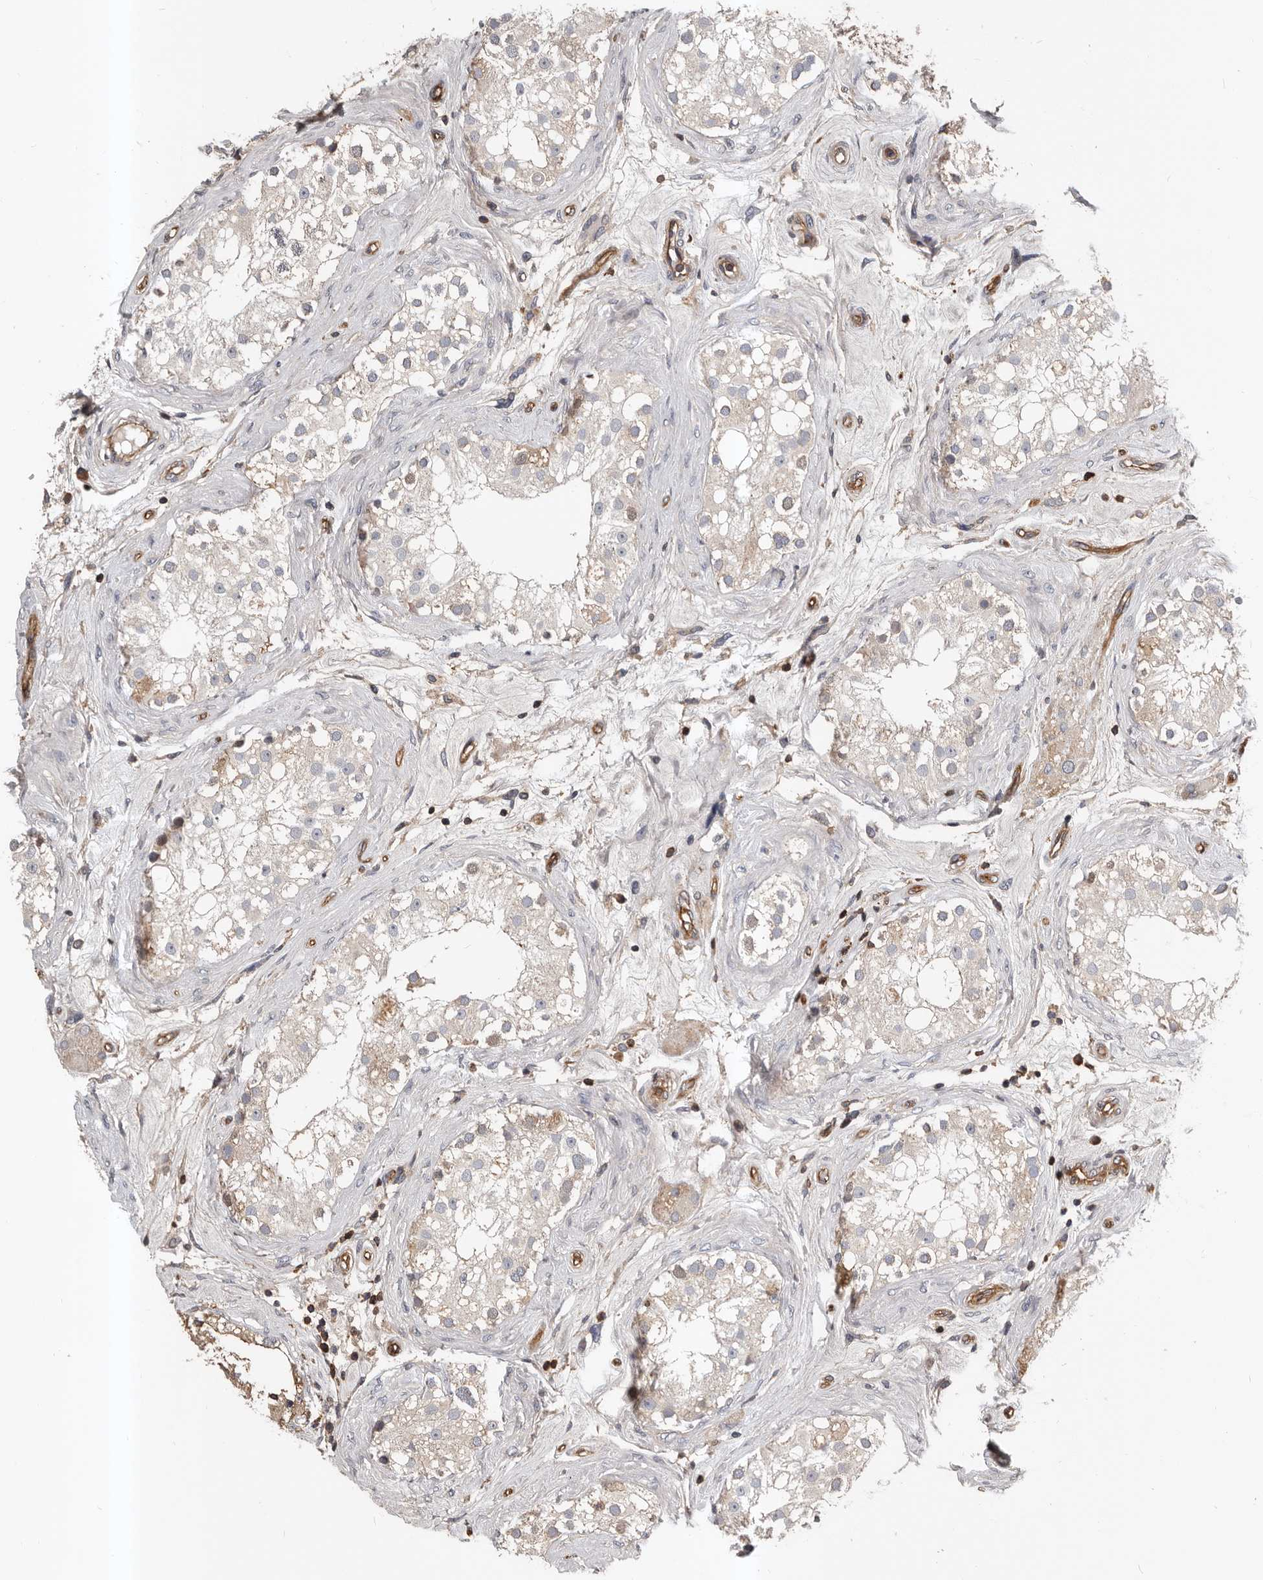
{"staining": {"intensity": "weak", "quantity": "25%-75%", "location": "cytoplasmic/membranous,nuclear"}, "tissue": "testis", "cell_type": "Cells in seminiferous ducts", "image_type": "normal", "snomed": [{"axis": "morphology", "description": "Normal tissue, NOS"}, {"axis": "topography", "description": "Testis"}], "caption": "Immunohistochemical staining of normal human testis demonstrates low levels of weak cytoplasmic/membranous,nuclear expression in about 25%-75% of cells in seminiferous ducts. Using DAB (3,3'-diaminobenzidine) (brown) and hematoxylin (blue) stains, captured at high magnification using brightfield microscopy.", "gene": "PNRC2", "patient": {"sex": "male", "age": 84}}